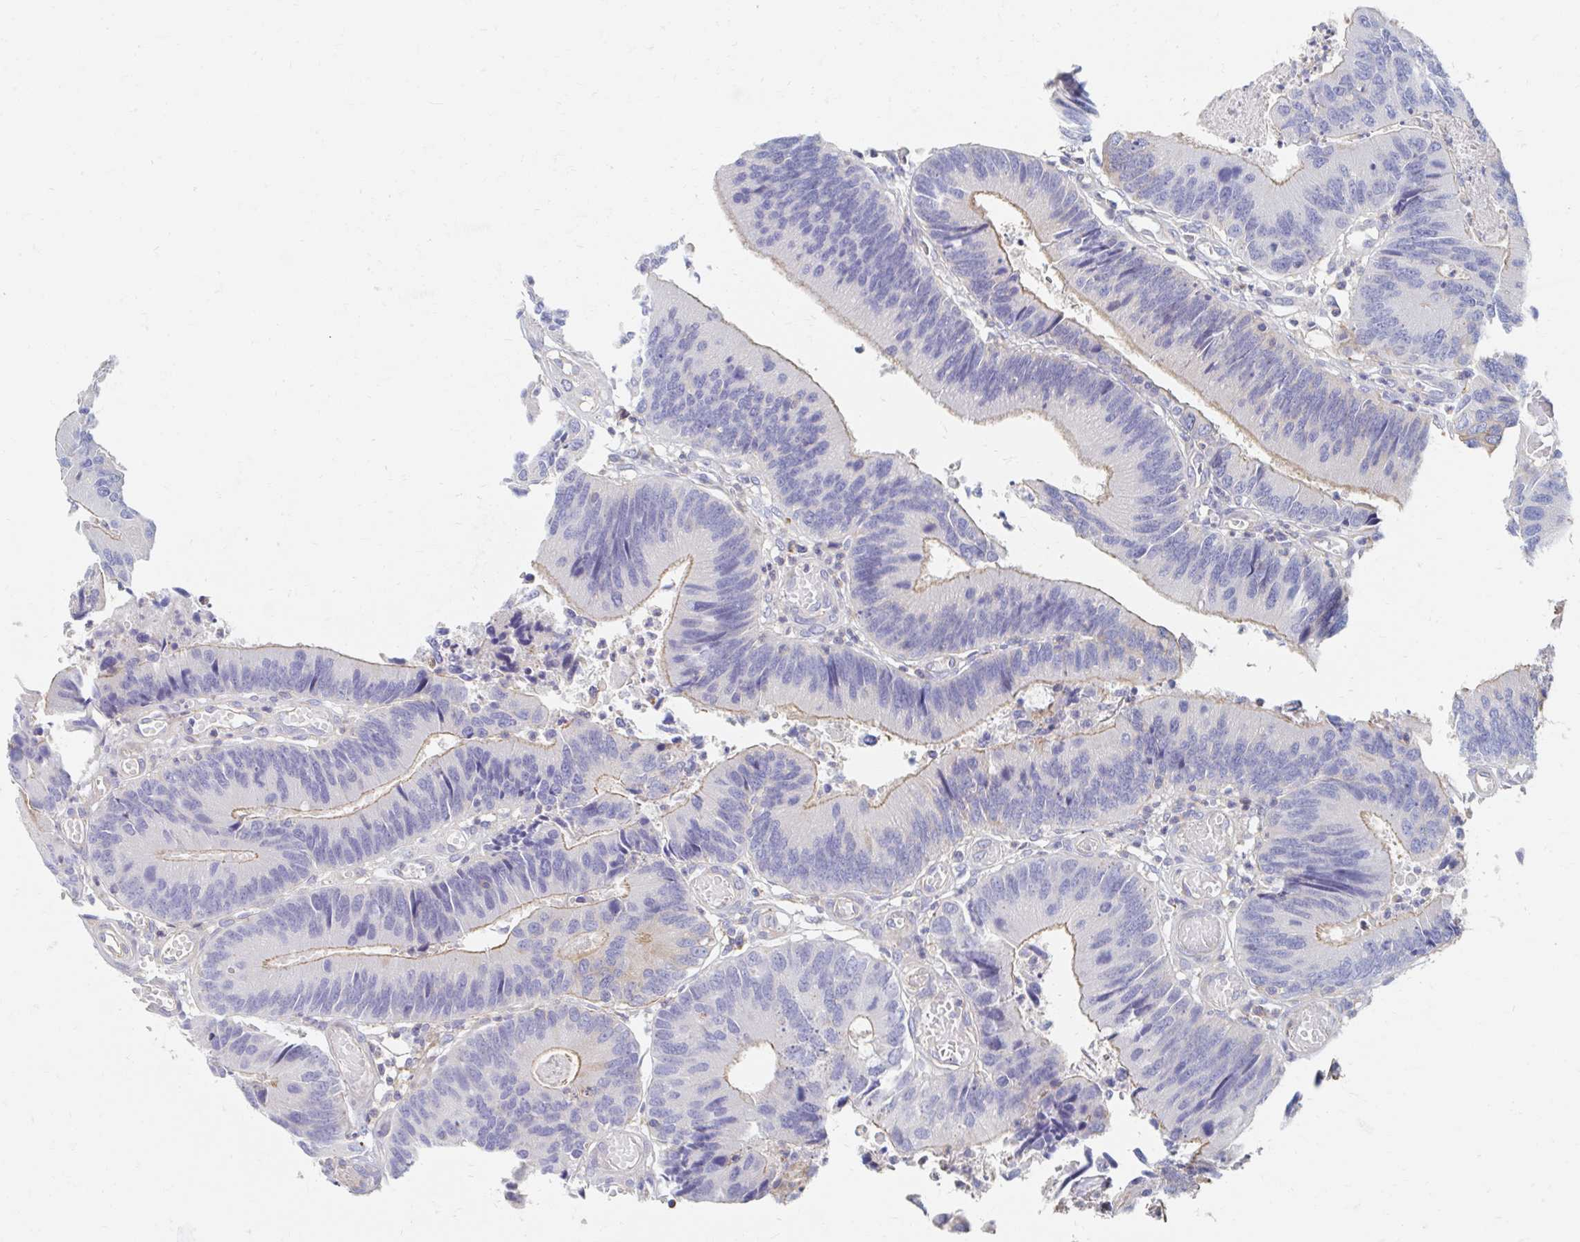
{"staining": {"intensity": "weak", "quantity": "<25%", "location": "cytoplasmic/membranous"}, "tissue": "colorectal cancer", "cell_type": "Tumor cells", "image_type": "cancer", "snomed": [{"axis": "morphology", "description": "Adenocarcinoma, NOS"}, {"axis": "topography", "description": "Colon"}], "caption": "Immunohistochemistry (IHC) of colorectal cancer (adenocarcinoma) displays no positivity in tumor cells.", "gene": "MYLK2", "patient": {"sex": "female", "age": 67}}